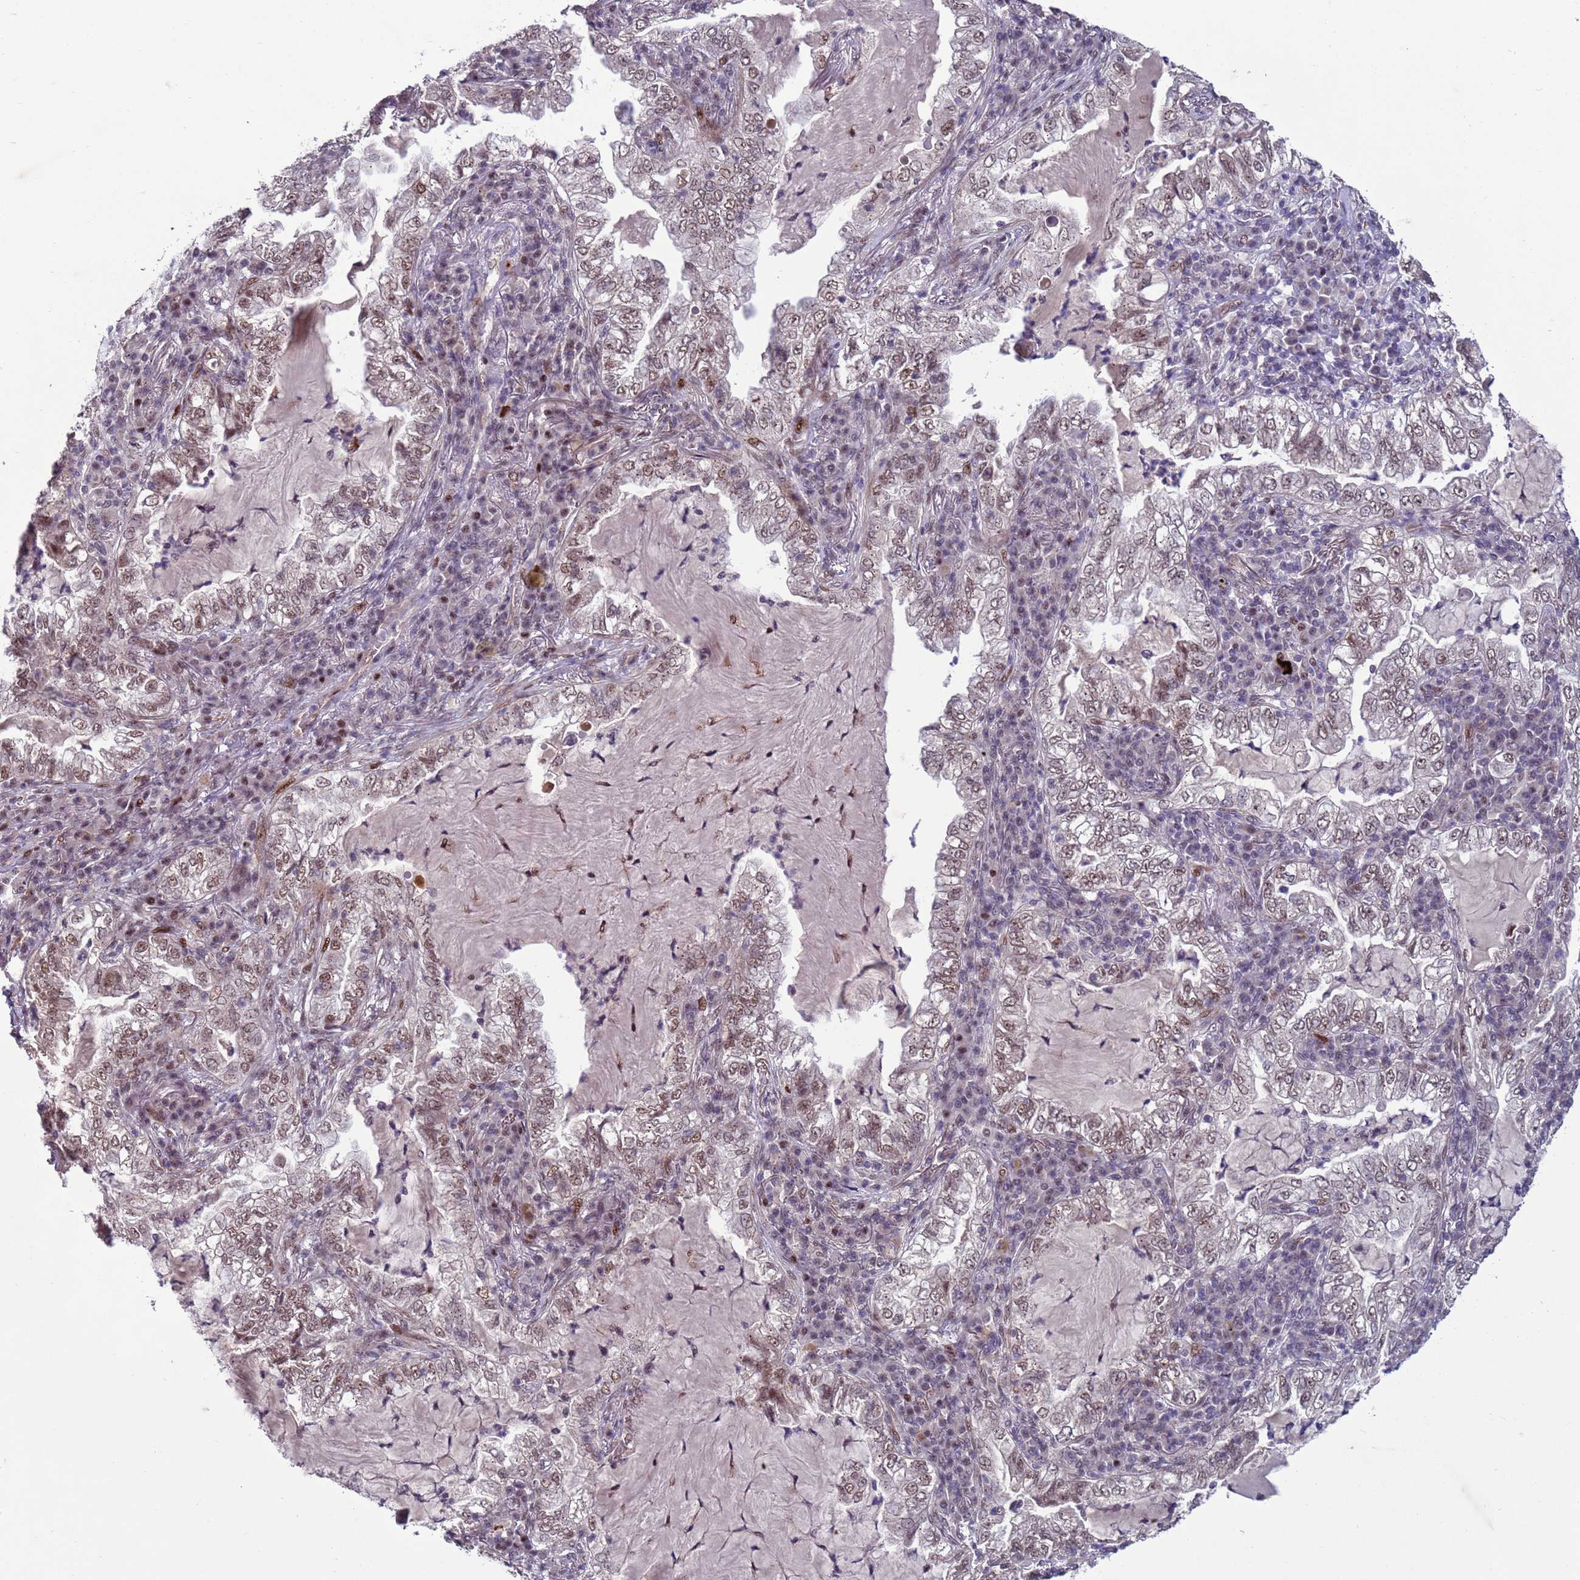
{"staining": {"intensity": "moderate", "quantity": ">75%", "location": "nuclear"}, "tissue": "lung cancer", "cell_type": "Tumor cells", "image_type": "cancer", "snomed": [{"axis": "morphology", "description": "Adenocarcinoma, NOS"}, {"axis": "topography", "description": "Lung"}], "caption": "Protein expression analysis of human lung cancer (adenocarcinoma) reveals moderate nuclear staining in approximately >75% of tumor cells.", "gene": "SHC3", "patient": {"sex": "female", "age": 73}}